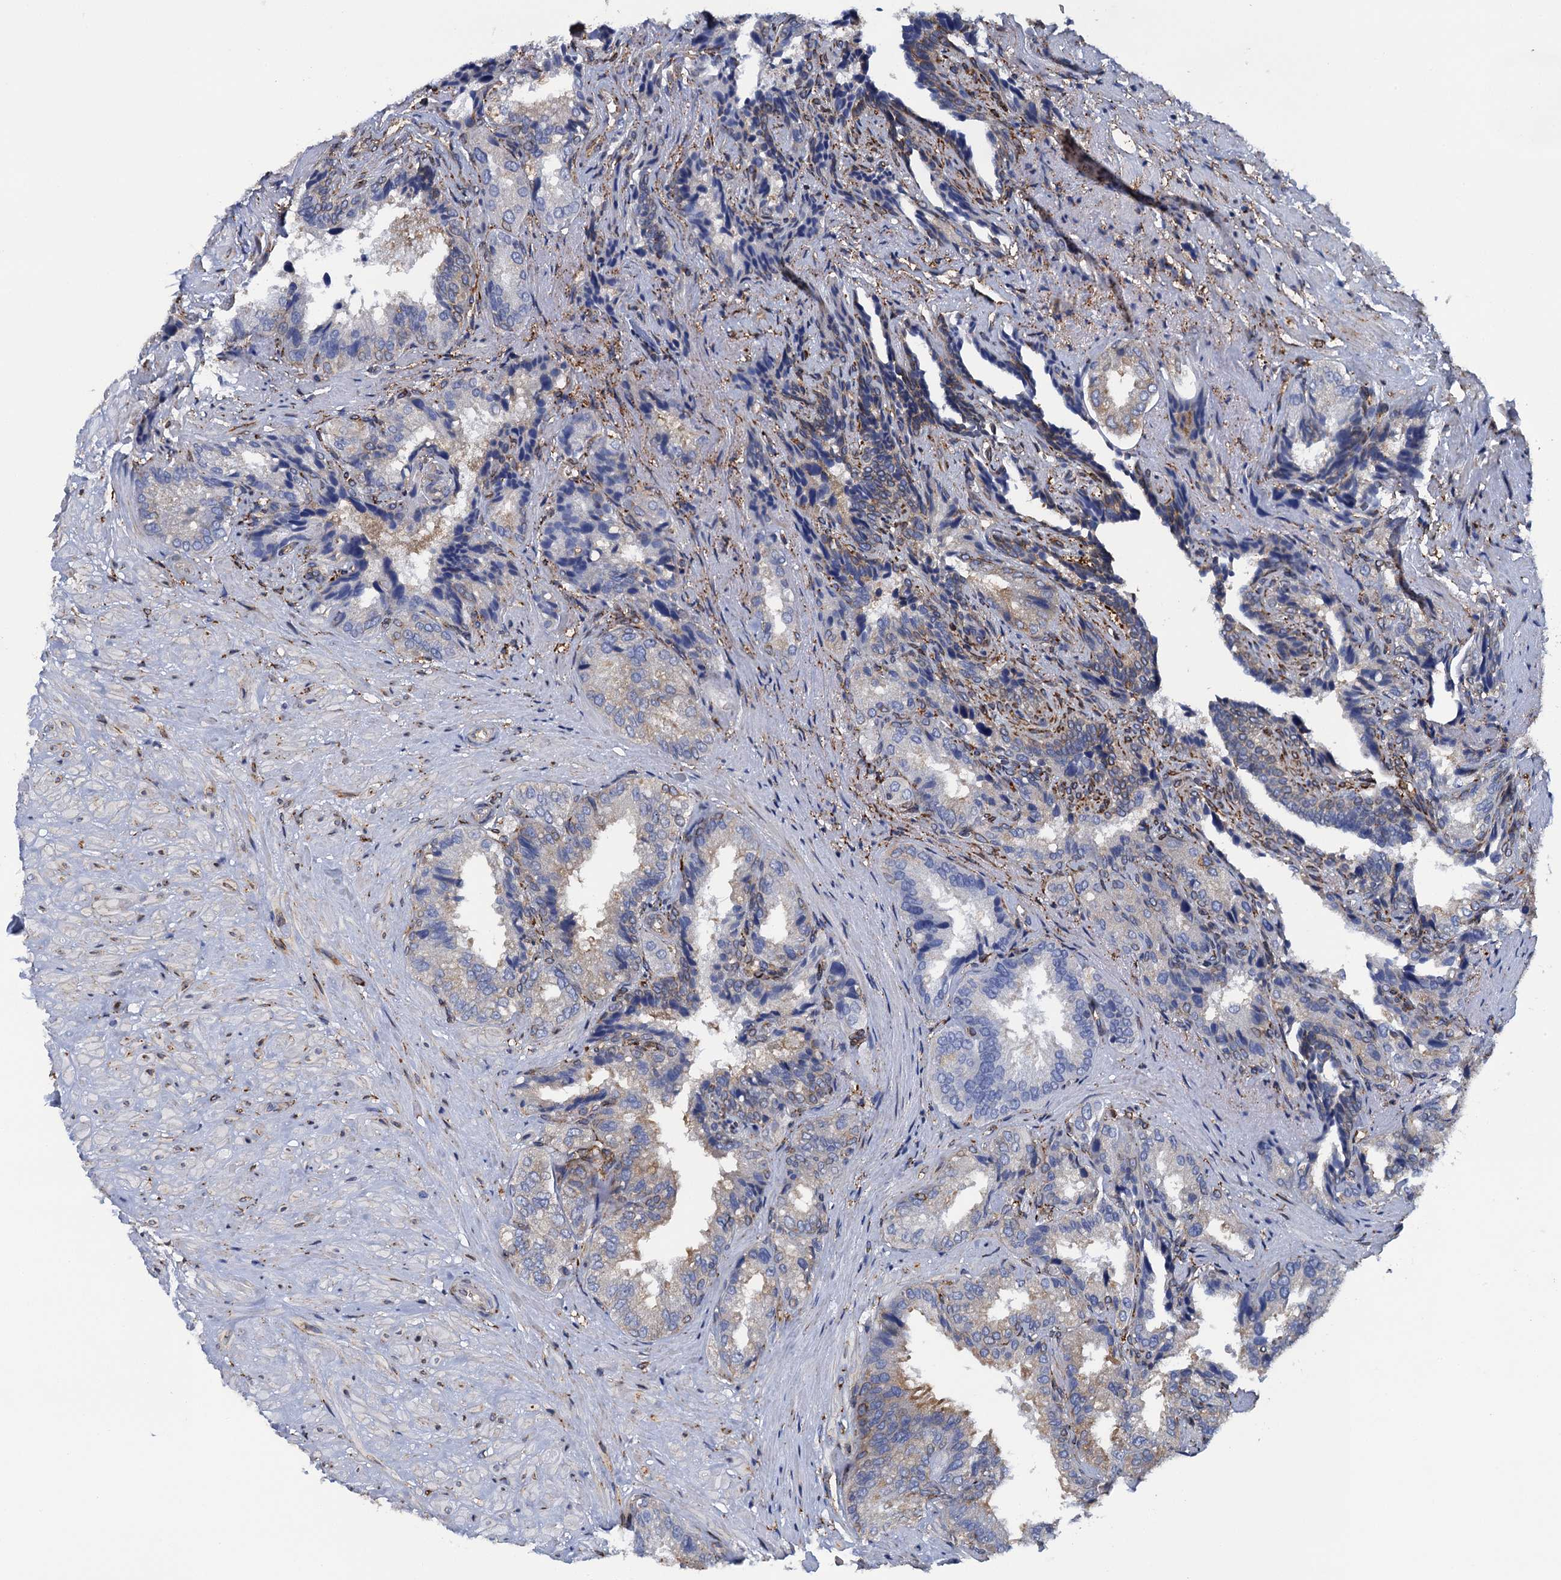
{"staining": {"intensity": "moderate", "quantity": "<25%", "location": "cytoplasmic/membranous"}, "tissue": "seminal vesicle", "cell_type": "Glandular cells", "image_type": "normal", "snomed": [{"axis": "morphology", "description": "Normal tissue, NOS"}, {"axis": "topography", "description": "Seminal veicle"}, {"axis": "topography", "description": "Peripheral nerve tissue"}], "caption": "Benign seminal vesicle was stained to show a protein in brown. There is low levels of moderate cytoplasmic/membranous staining in about <25% of glandular cells. (Stains: DAB in brown, nuclei in blue, Microscopy: brightfield microscopy at high magnification).", "gene": "POGLUT3", "patient": {"sex": "male", "age": 63}}